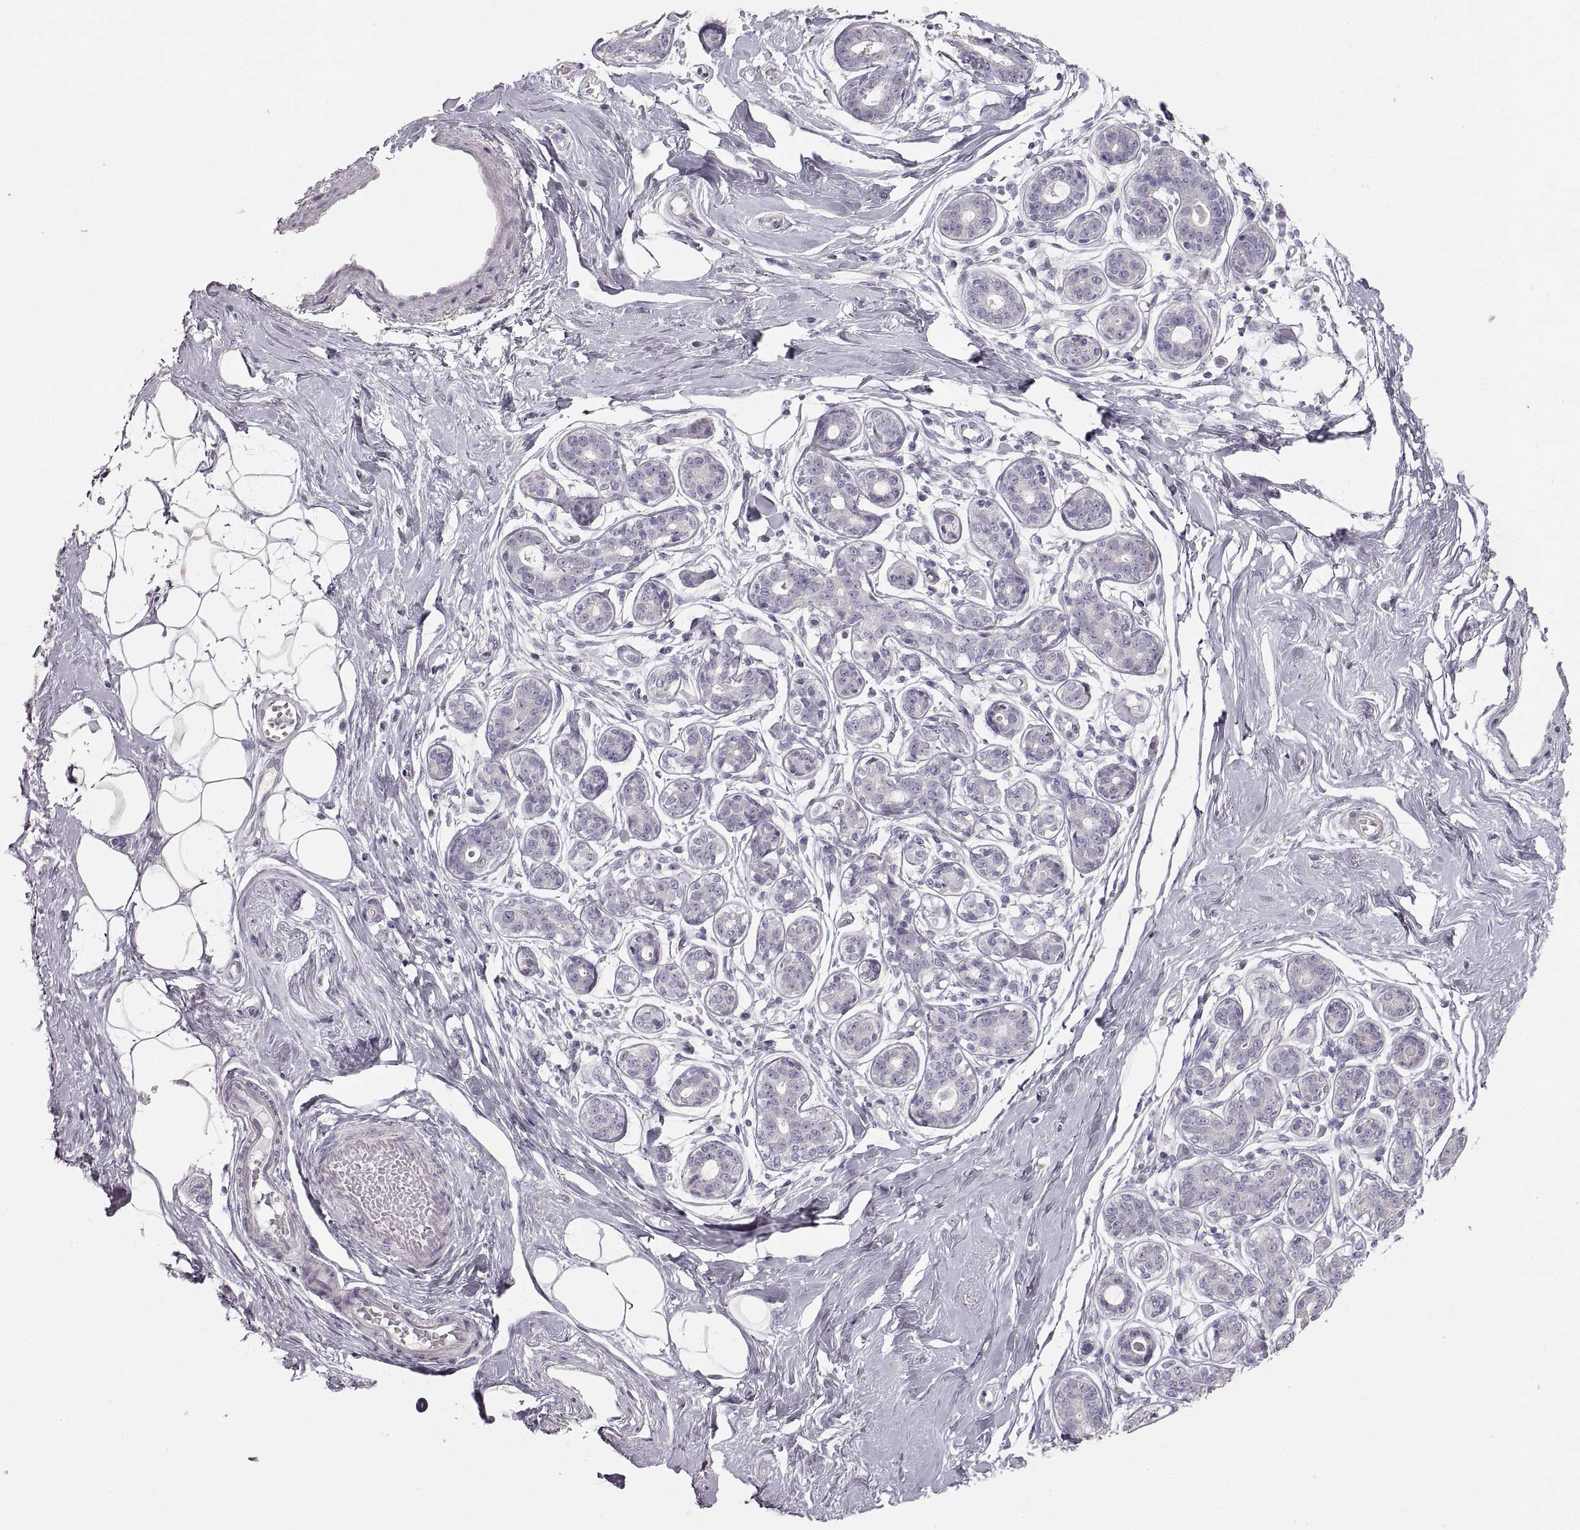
{"staining": {"intensity": "negative", "quantity": "none", "location": "none"}, "tissue": "breast", "cell_type": "Adipocytes", "image_type": "normal", "snomed": [{"axis": "morphology", "description": "Normal tissue, NOS"}, {"axis": "topography", "description": "Skin"}, {"axis": "topography", "description": "Breast"}], "caption": "Adipocytes show no significant protein staining in normal breast. (DAB immunohistochemistry with hematoxylin counter stain).", "gene": "ZP3", "patient": {"sex": "female", "age": 43}}